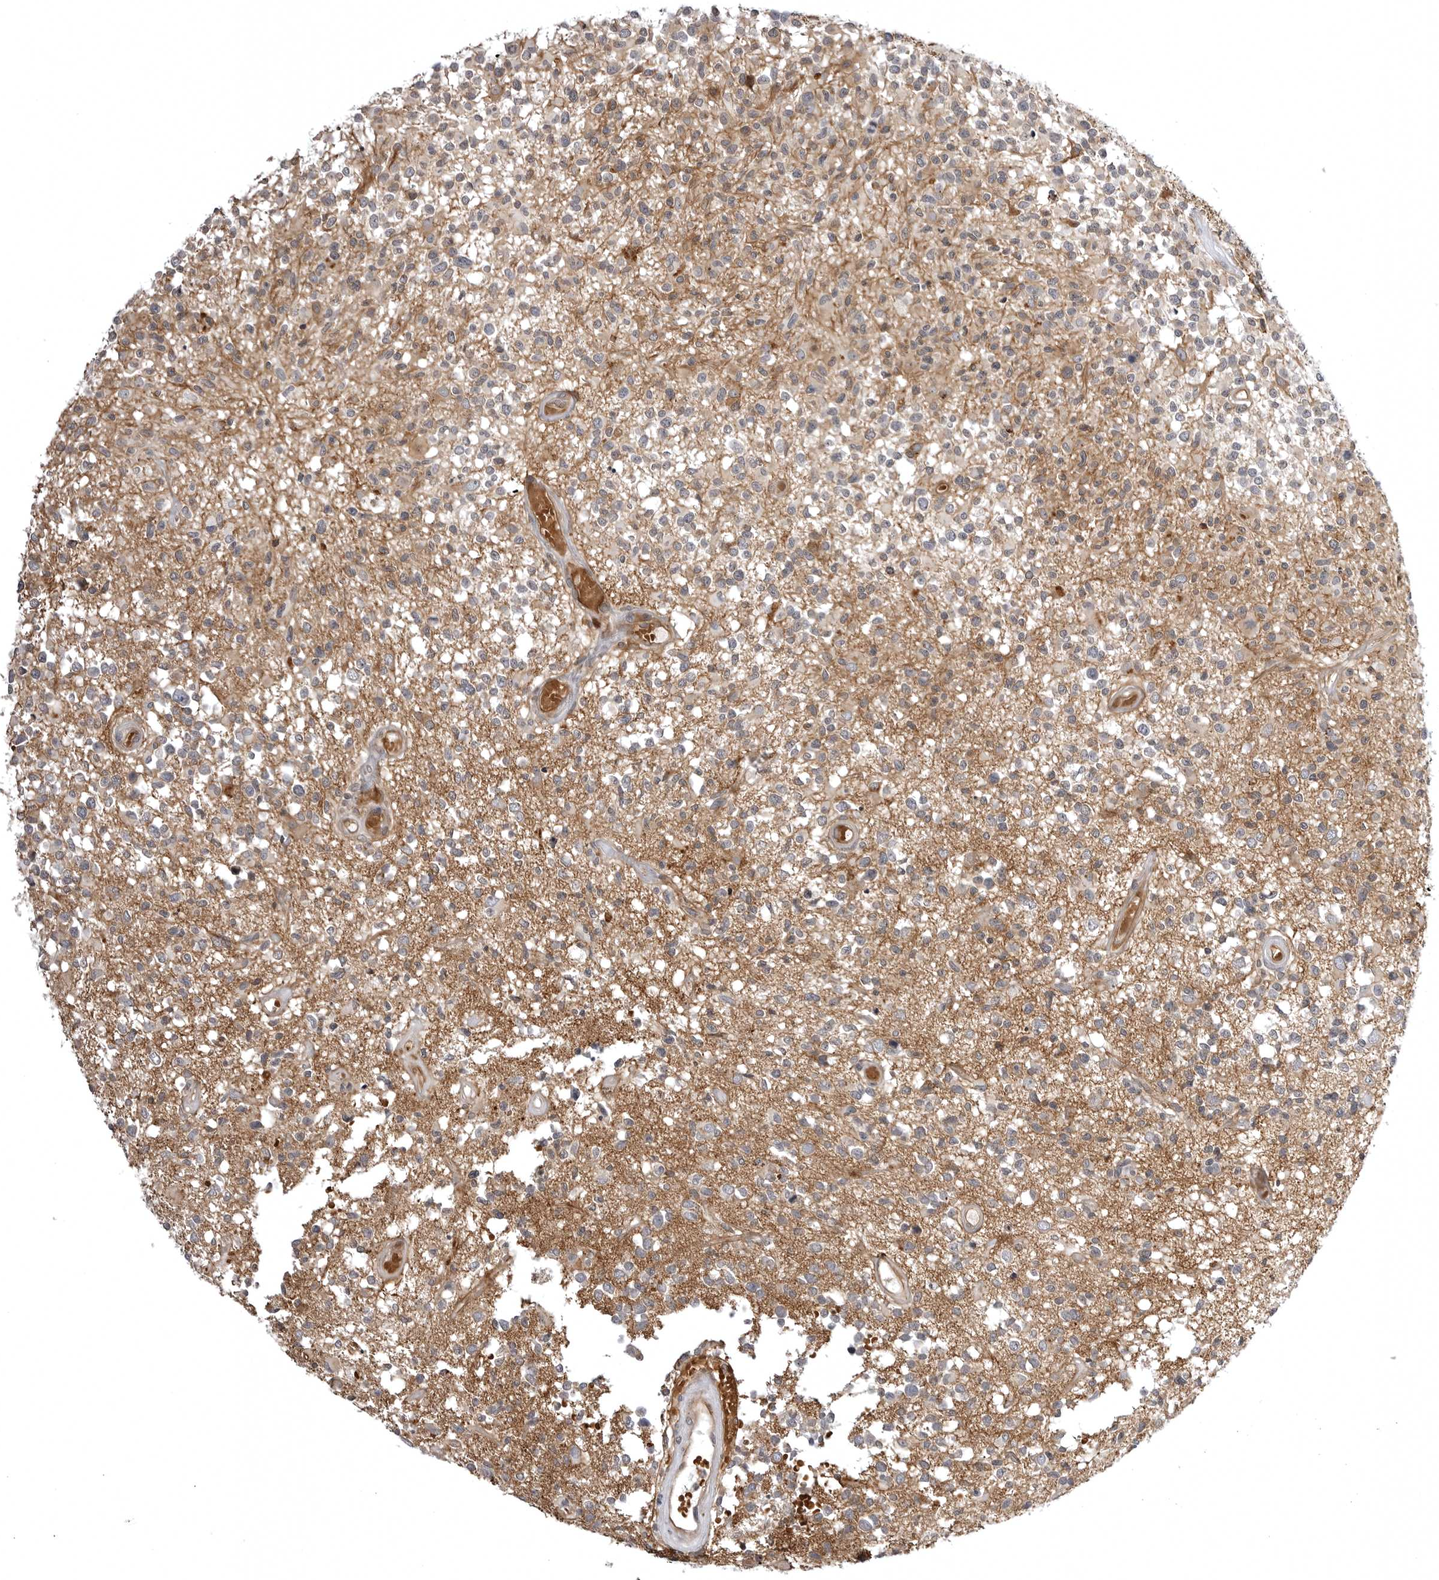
{"staining": {"intensity": "weak", "quantity": "<25%", "location": "cytoplasmic/membranous"}, "tissue": "glioma", "cell_type": "Tumor cells", "image_type": "cancer", "snomed": [{"axis": "morphology", "description": "Glioma, malignant, High grade"}, {"axis": "morphology", "description": "Glioblastoma, NOS"}, {"axis": "topography", "description": "Brain"}], "caption": "Glioma was stained to show a protein in brown. There is no significant positivity in tumor cells.", "gene": "ARL5A", "patient": {"sex": "male", "age": 60}}